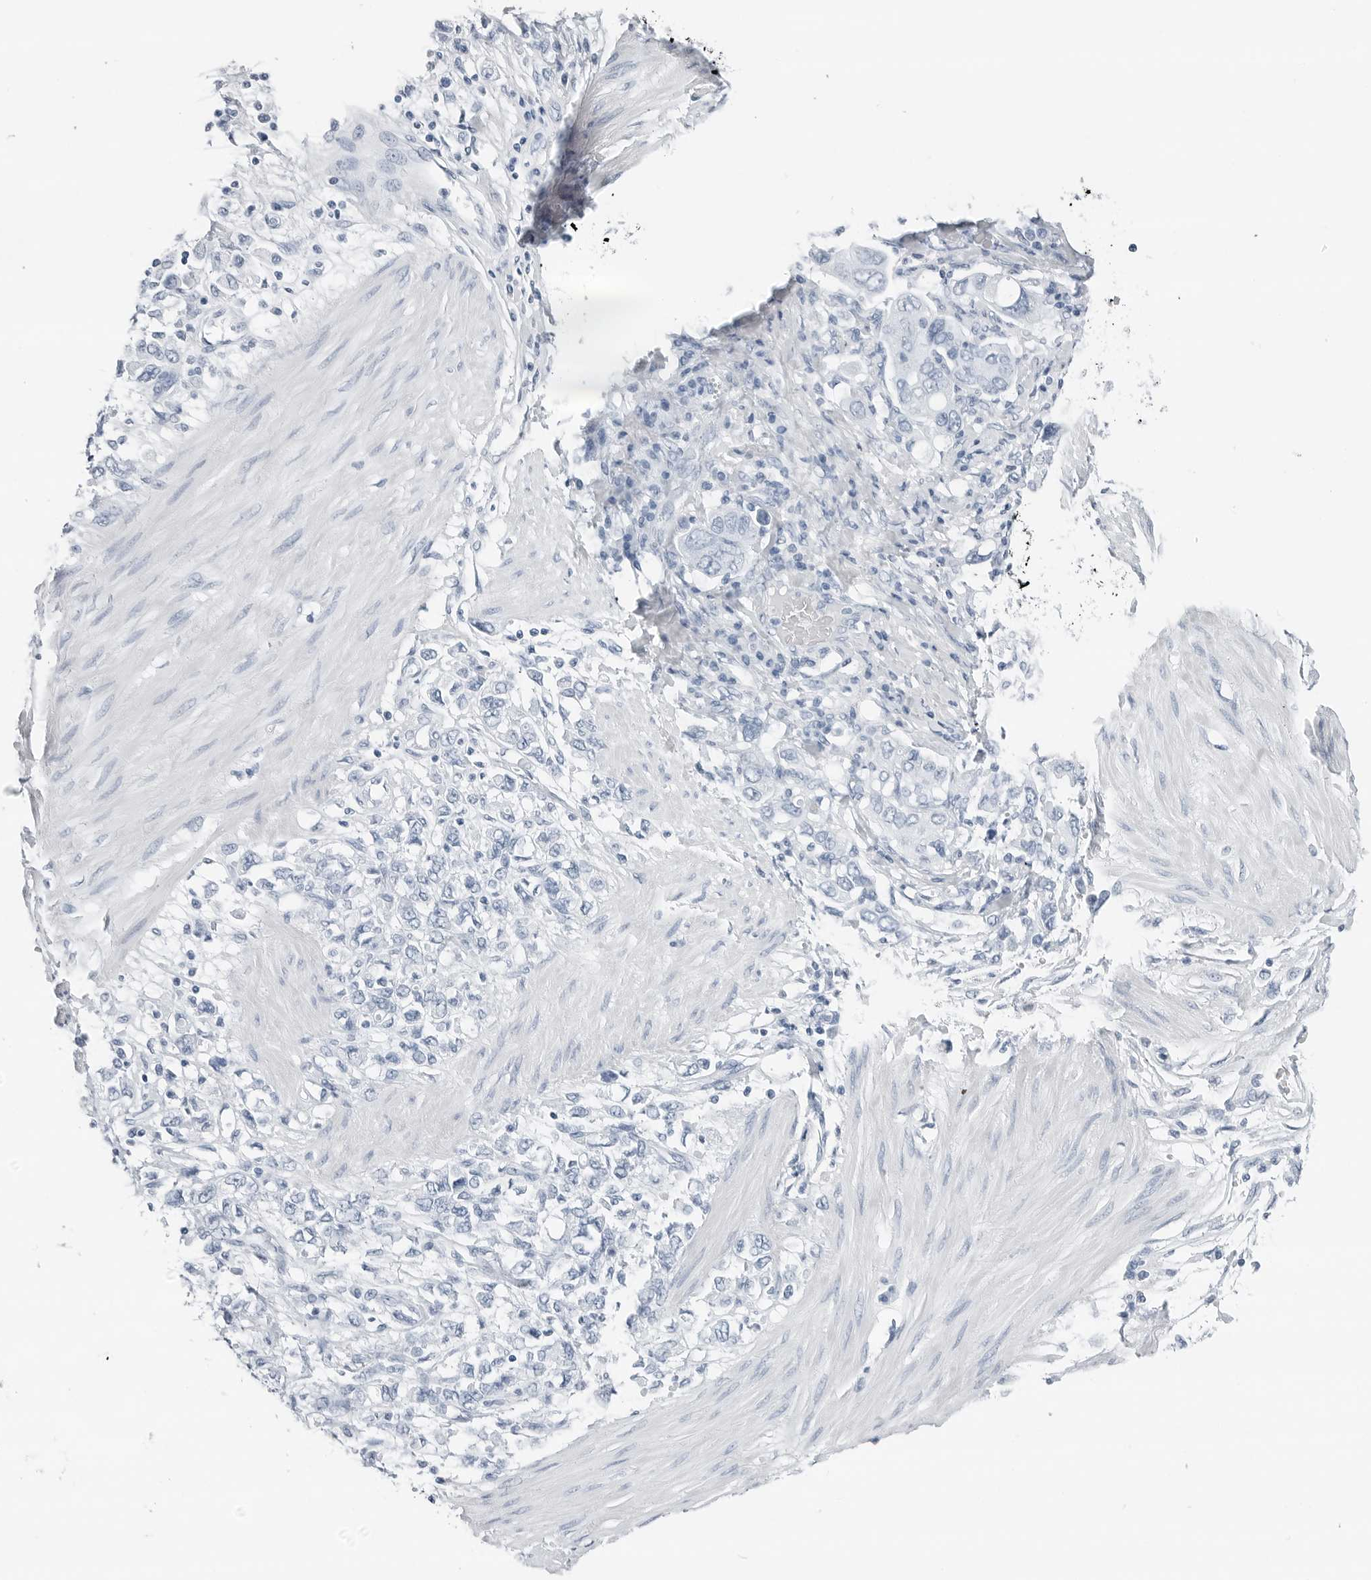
{"staining": {"intensity": "negative", "quantity": "none", "location": "none"}, "tissue": "stomach cancer", "cell_type": "Tumor cells", "image_type": "cancer", "snomed": [{"axis": "morphology", "description": "Adenocarcinoma, NOS"}, {"axis": "topography", "description": "Stomach"}], "caption": "The photomicrograph shows no staining of tumor cells in stomach cancer.", "gene": "SLPI", "patient": {"sex": "female", "age": 76}}